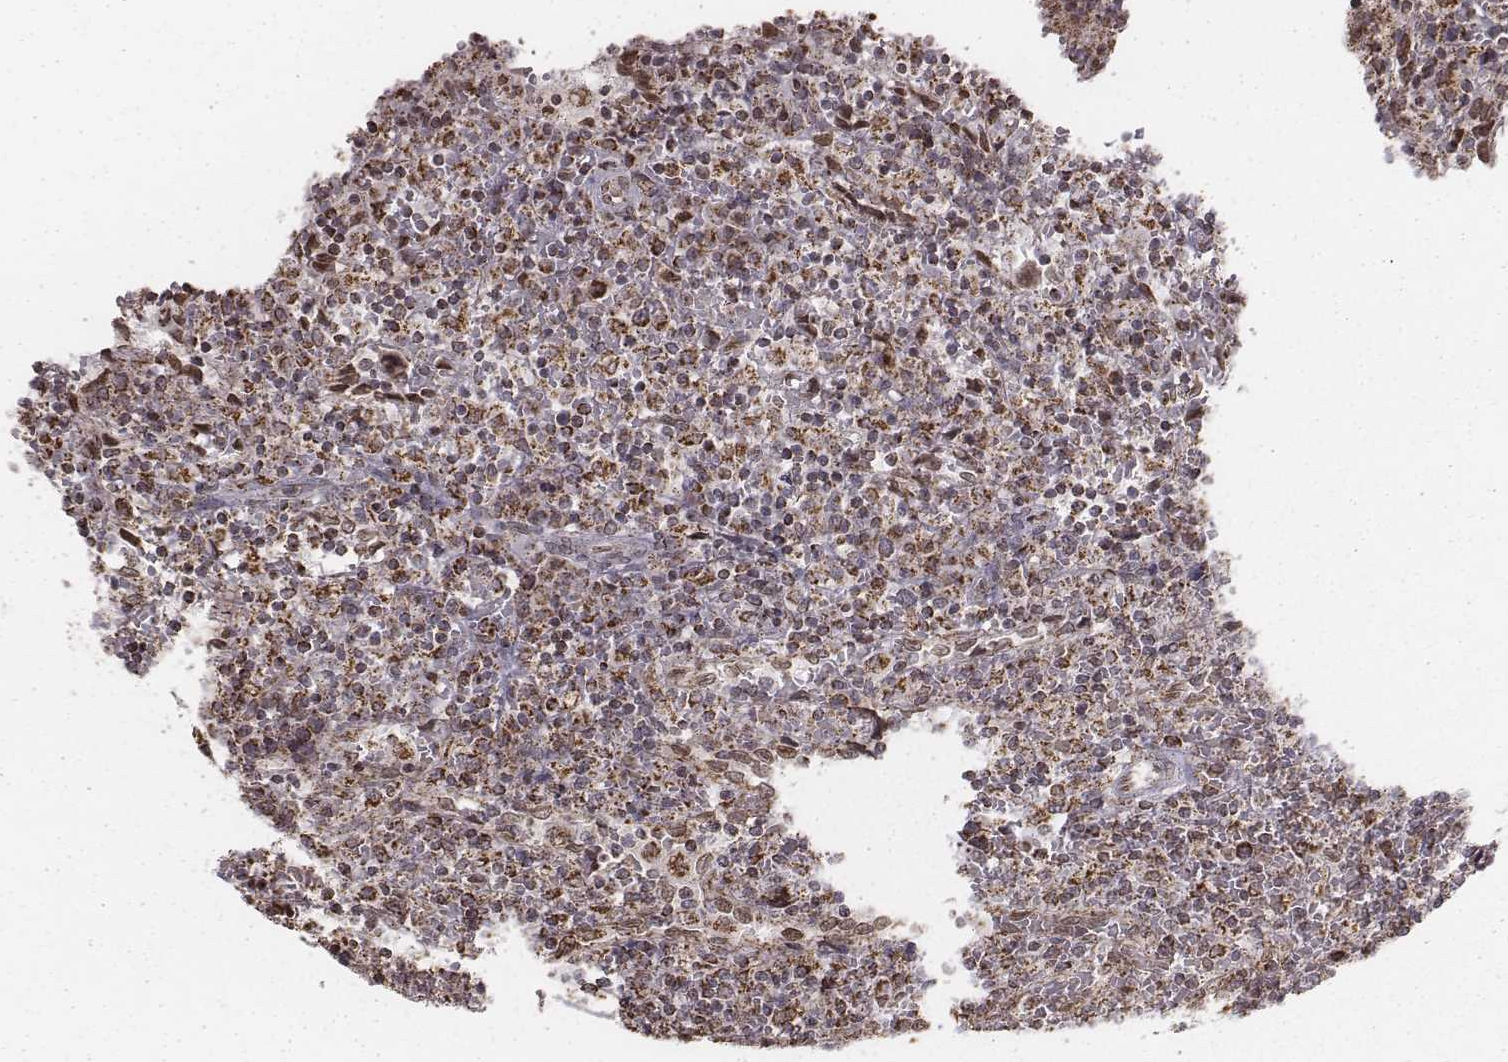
{"staining": {"intensity": "moderate", "quantity": "25%-75%", "location": "cytoplasmic/membranous"}, "tissue": "lymphoma", "cell_type": "Tumor cells", "image_type": "cancer", "snomed": [{"axis": "morphology", "description": "Malignant lymphoma, non-Hodgkin's type, Low grade"}, {"axis": "topography", "description": "Spleen"}], "caption": "A brown stain labels moderate cytoplasmic/membranous expression of a protein in low-grade malignant lymphoma, non-Hodgkin's type tumor cells.", "gene": "ACOT2", "patient": {"sex": "male", "age": 62}}